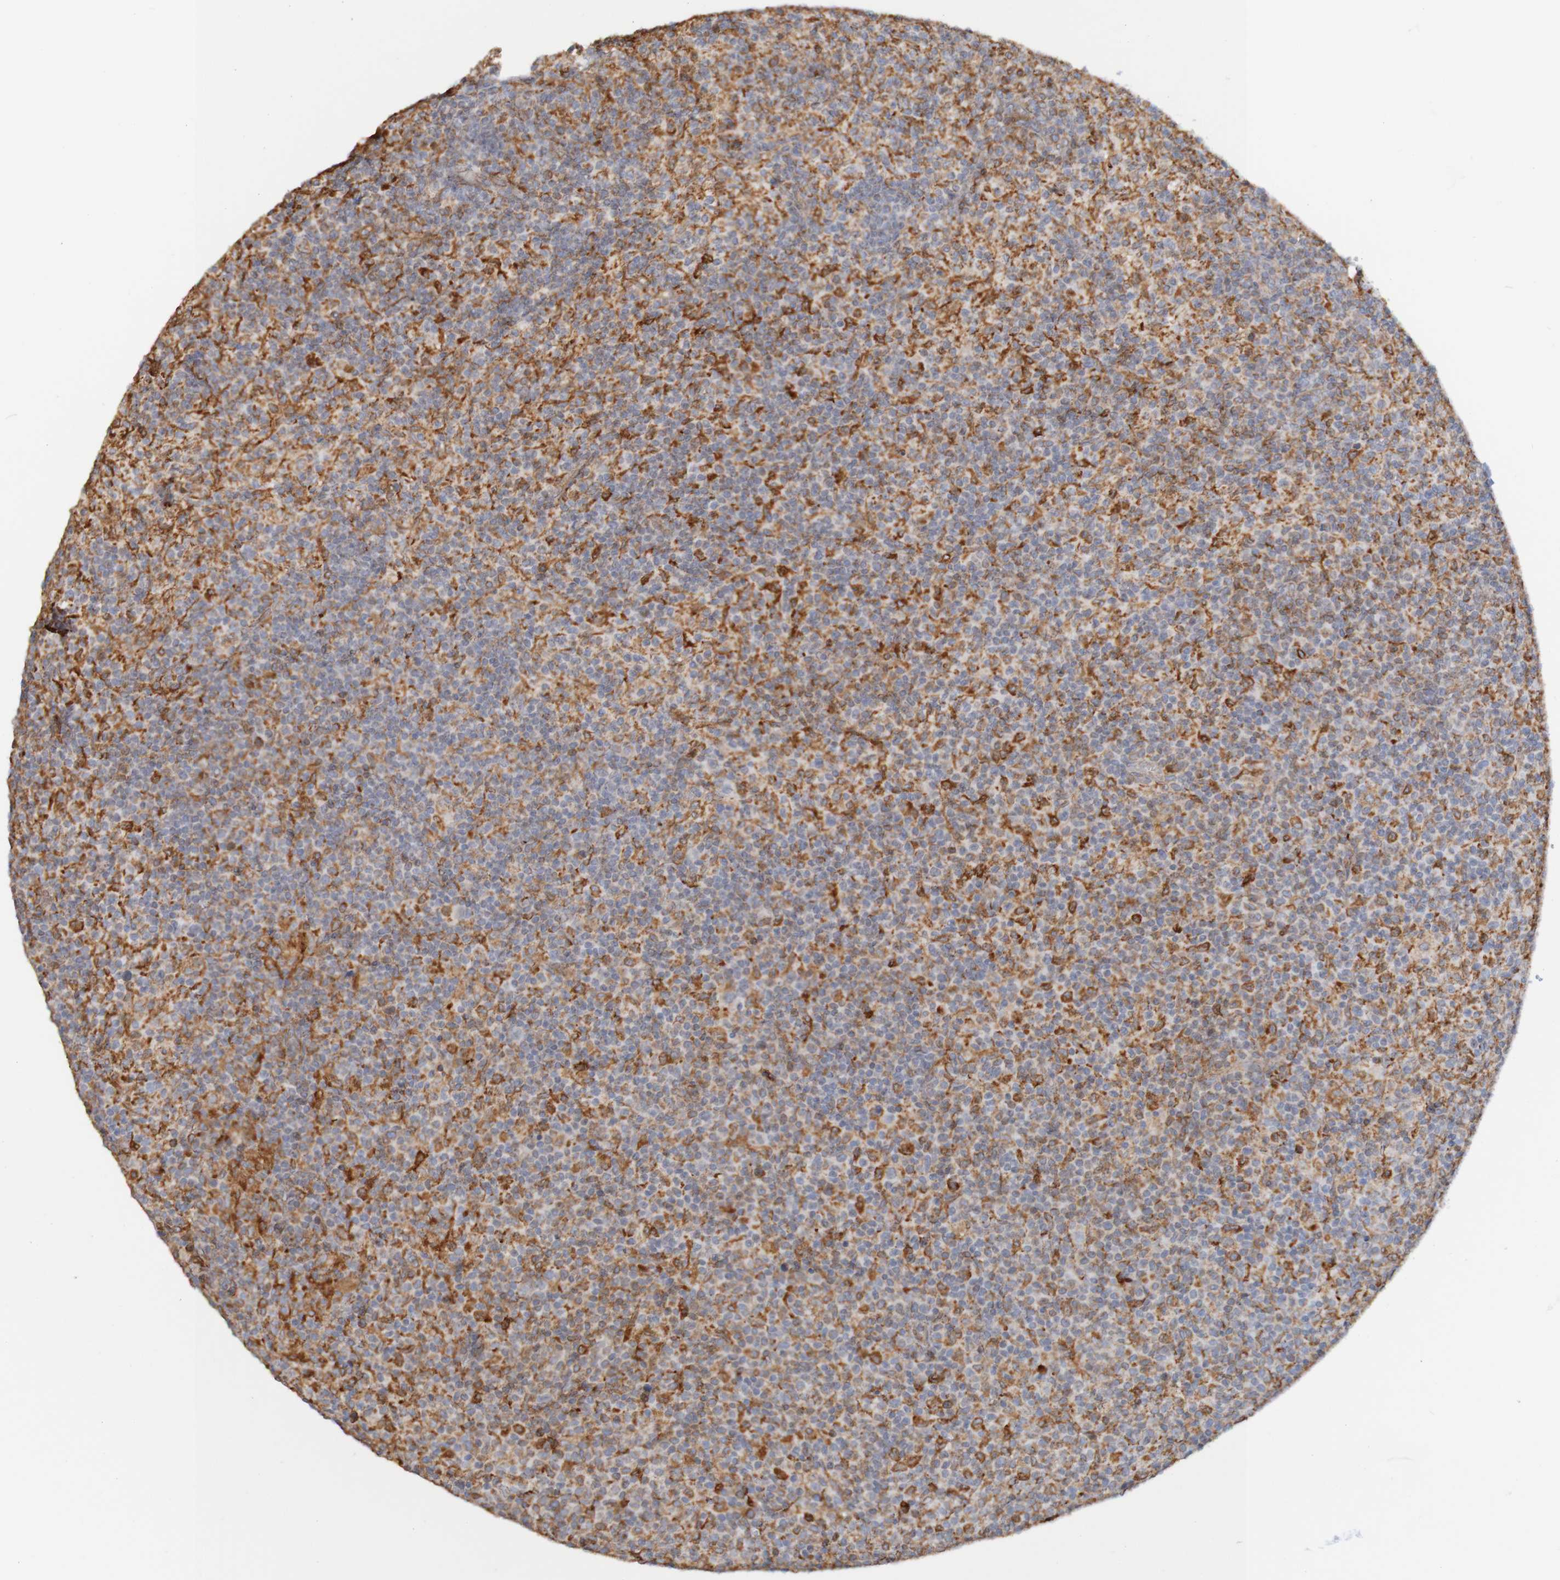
{"staining": {"intensity": "moderate", "quantity": "<25%", "location": "cytoplasmic/membranous"}, "tissue": "lymph node", "cell_type": "Germinal center cells", "image_type": "normal", "snomed": [{"axis": "morphology", "description": "Normal tissue, NOS"}, {"axis": "morphology", "description": "Inflammation, NOS"}, {"axis": "topography", "description": "Lymph node"}], "caption": "This image displays immunohistochemistry staining of benign human lymph node, with low moderate cytoplasmic/membranous staining in about <25% of germinal center cells.", "gene": "PDIA3", "patient": {"sex": "male", "age": 55}}